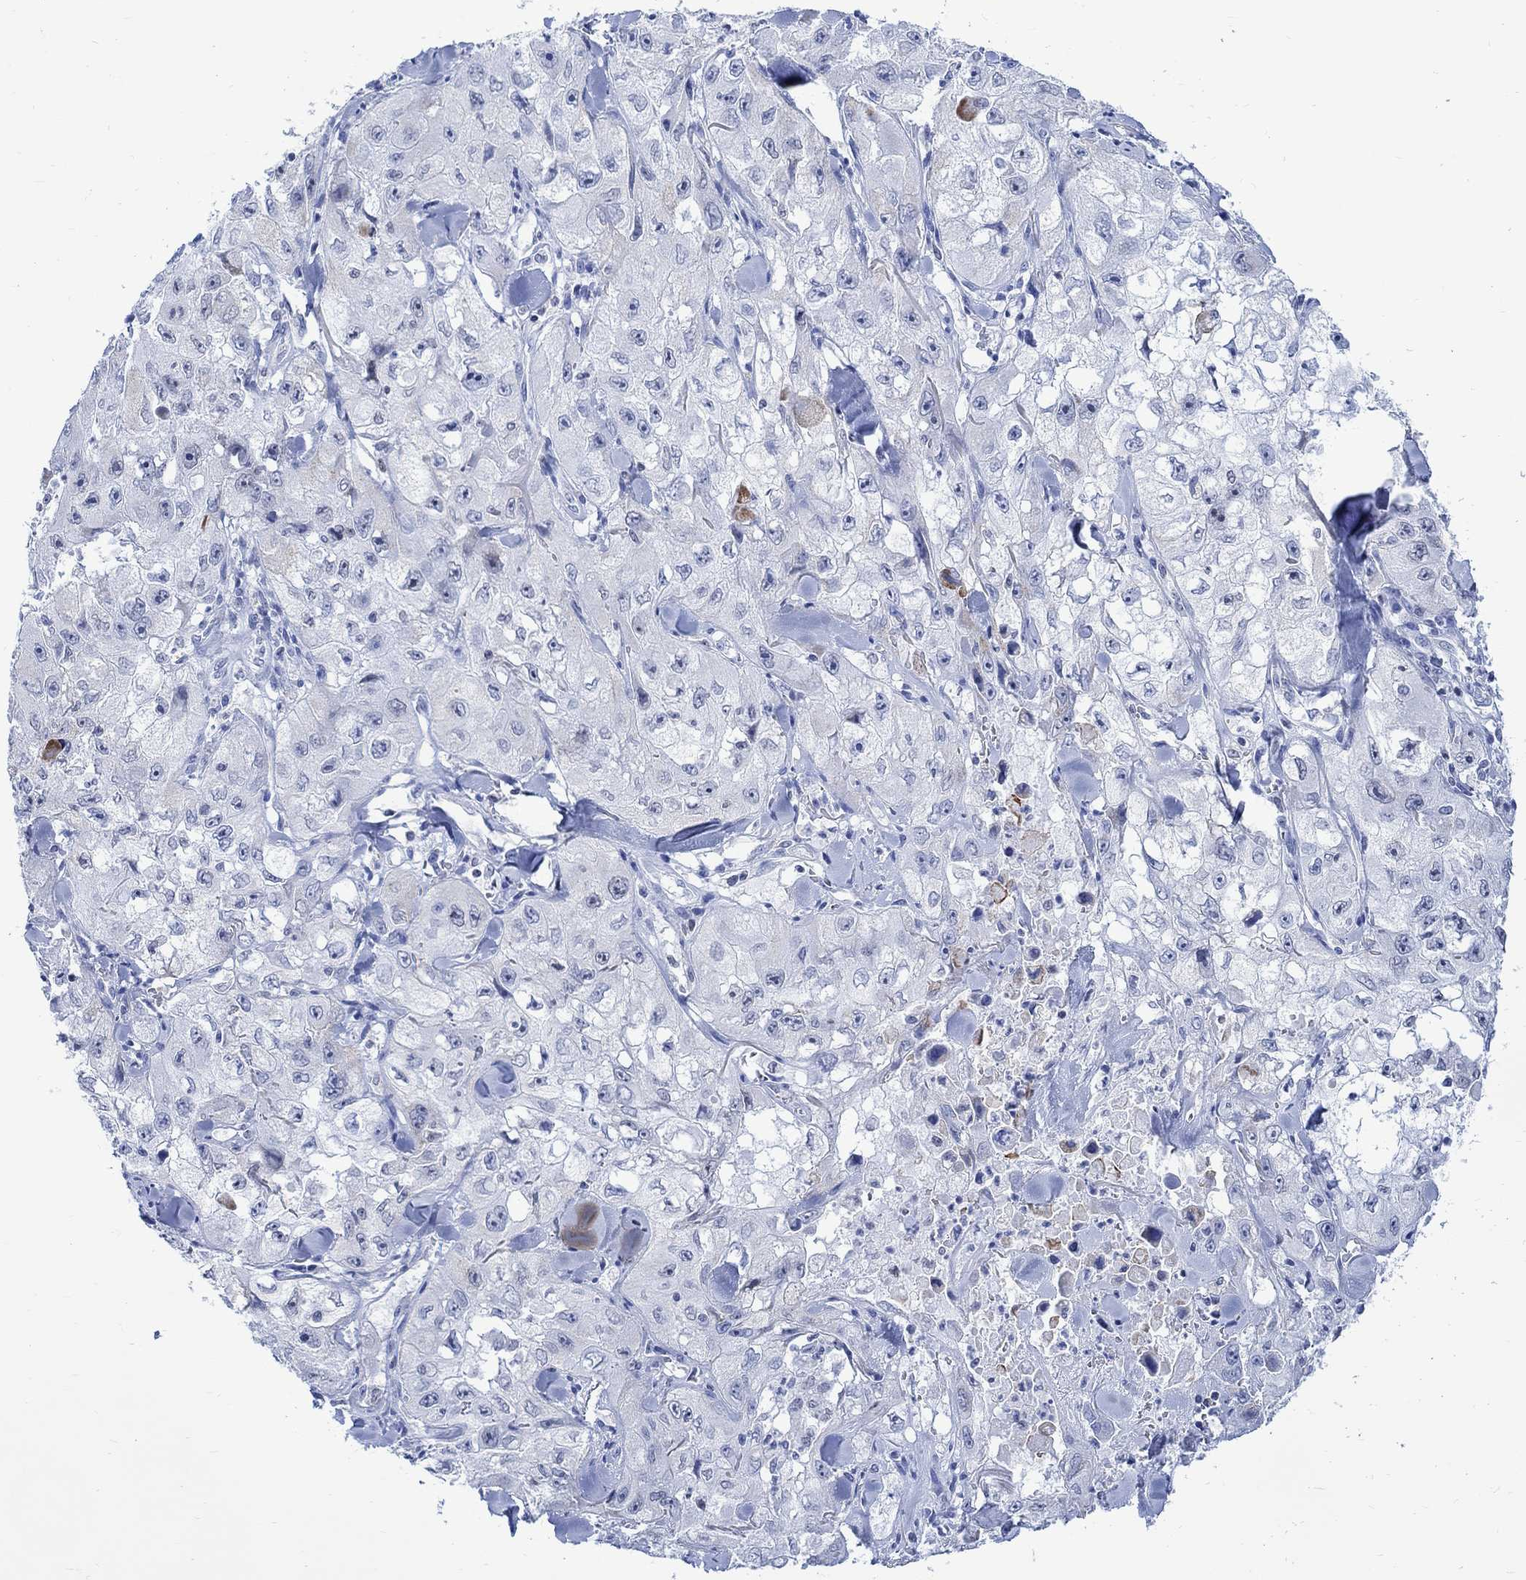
{"staining": {"intensity": "negative", "quantity": "none", "location": "none"}, "tissue": "skin cancer", "cell_type": "Tumor cells", "image_type": "cancer", "snomed": [{"axis": "morphology", "description": "Squamous cell carcinoma, NOS"}, {"axis": "topography", "description": "Skin"}, {"axis": "topography", "description": "Subcutis"}], "caption": "Immunohistochemistry histopathology image of neoplastic tissue: human skin cancer stained with DAB shows no significant protein positivity in tumor cells. (Stains: DAB (3,3'-diaminobenzidine) immunohistochemistry (IHC) with hematoxylin counter stain, Microscopy: brightfield microscopy at high magnification).", "gene": "CPLX2", "patient": {"sex": "male", "age": 73}}